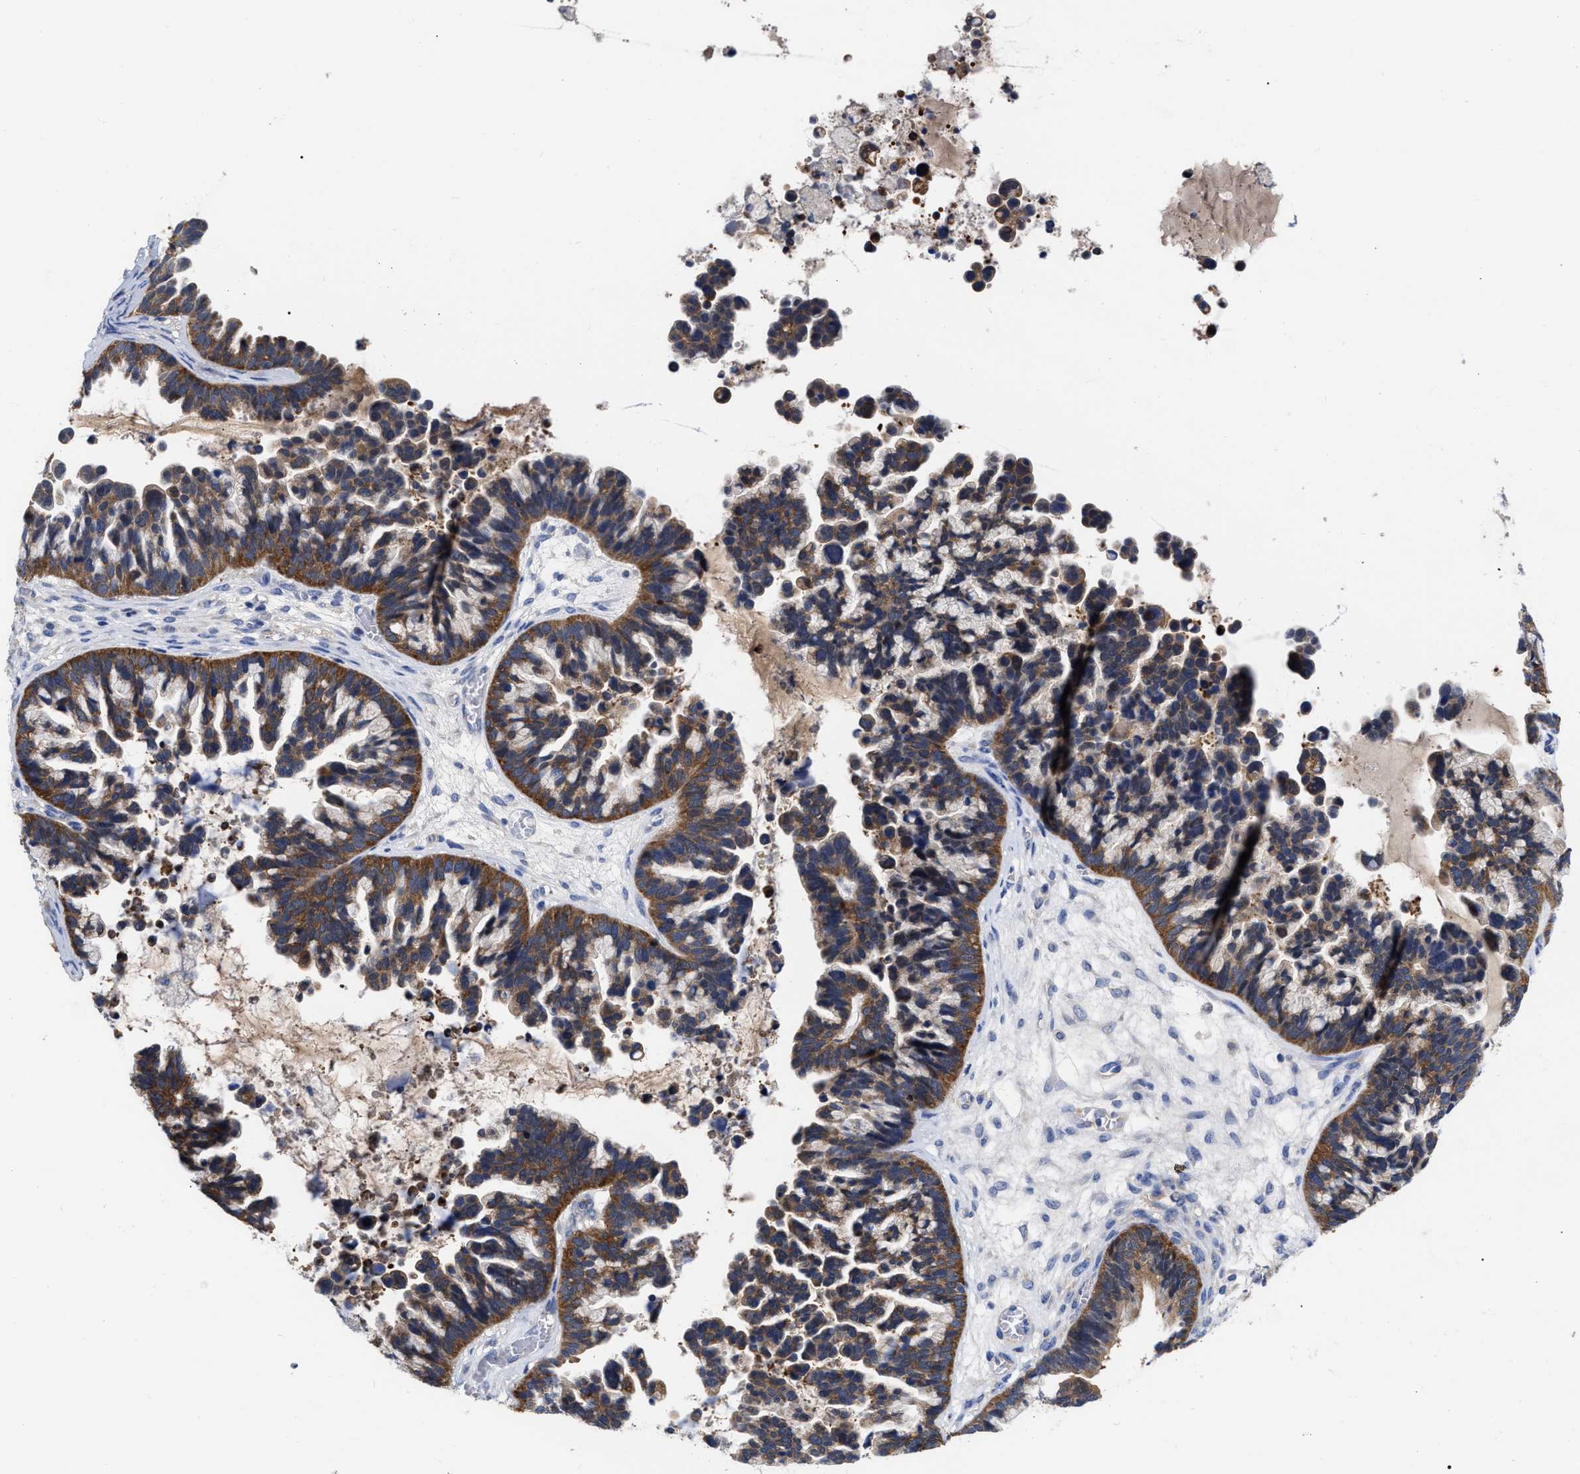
{"staining": {"intensity": "strong", "quantity": ">75%", "location": "cytoplasmic/membranous"}, "tissue": "ovarian cancer", "cell_type": "Tumor cells", "image_type": "cancer", "snomed": [{"axis": "morphology", "description": "Cystadenocarcinoma, serous, NOS"}, {"axis": "topography", "description": "Ovary"}], "caption": "Protein expression analysis of human serous cystadenocarcinoma (ovarian) reveals strong cytoplasmic/membranous staining in approximately >75% of tumor cells.", "gene": "RBKS", "patient": {"sex": "female", "age": 56}}